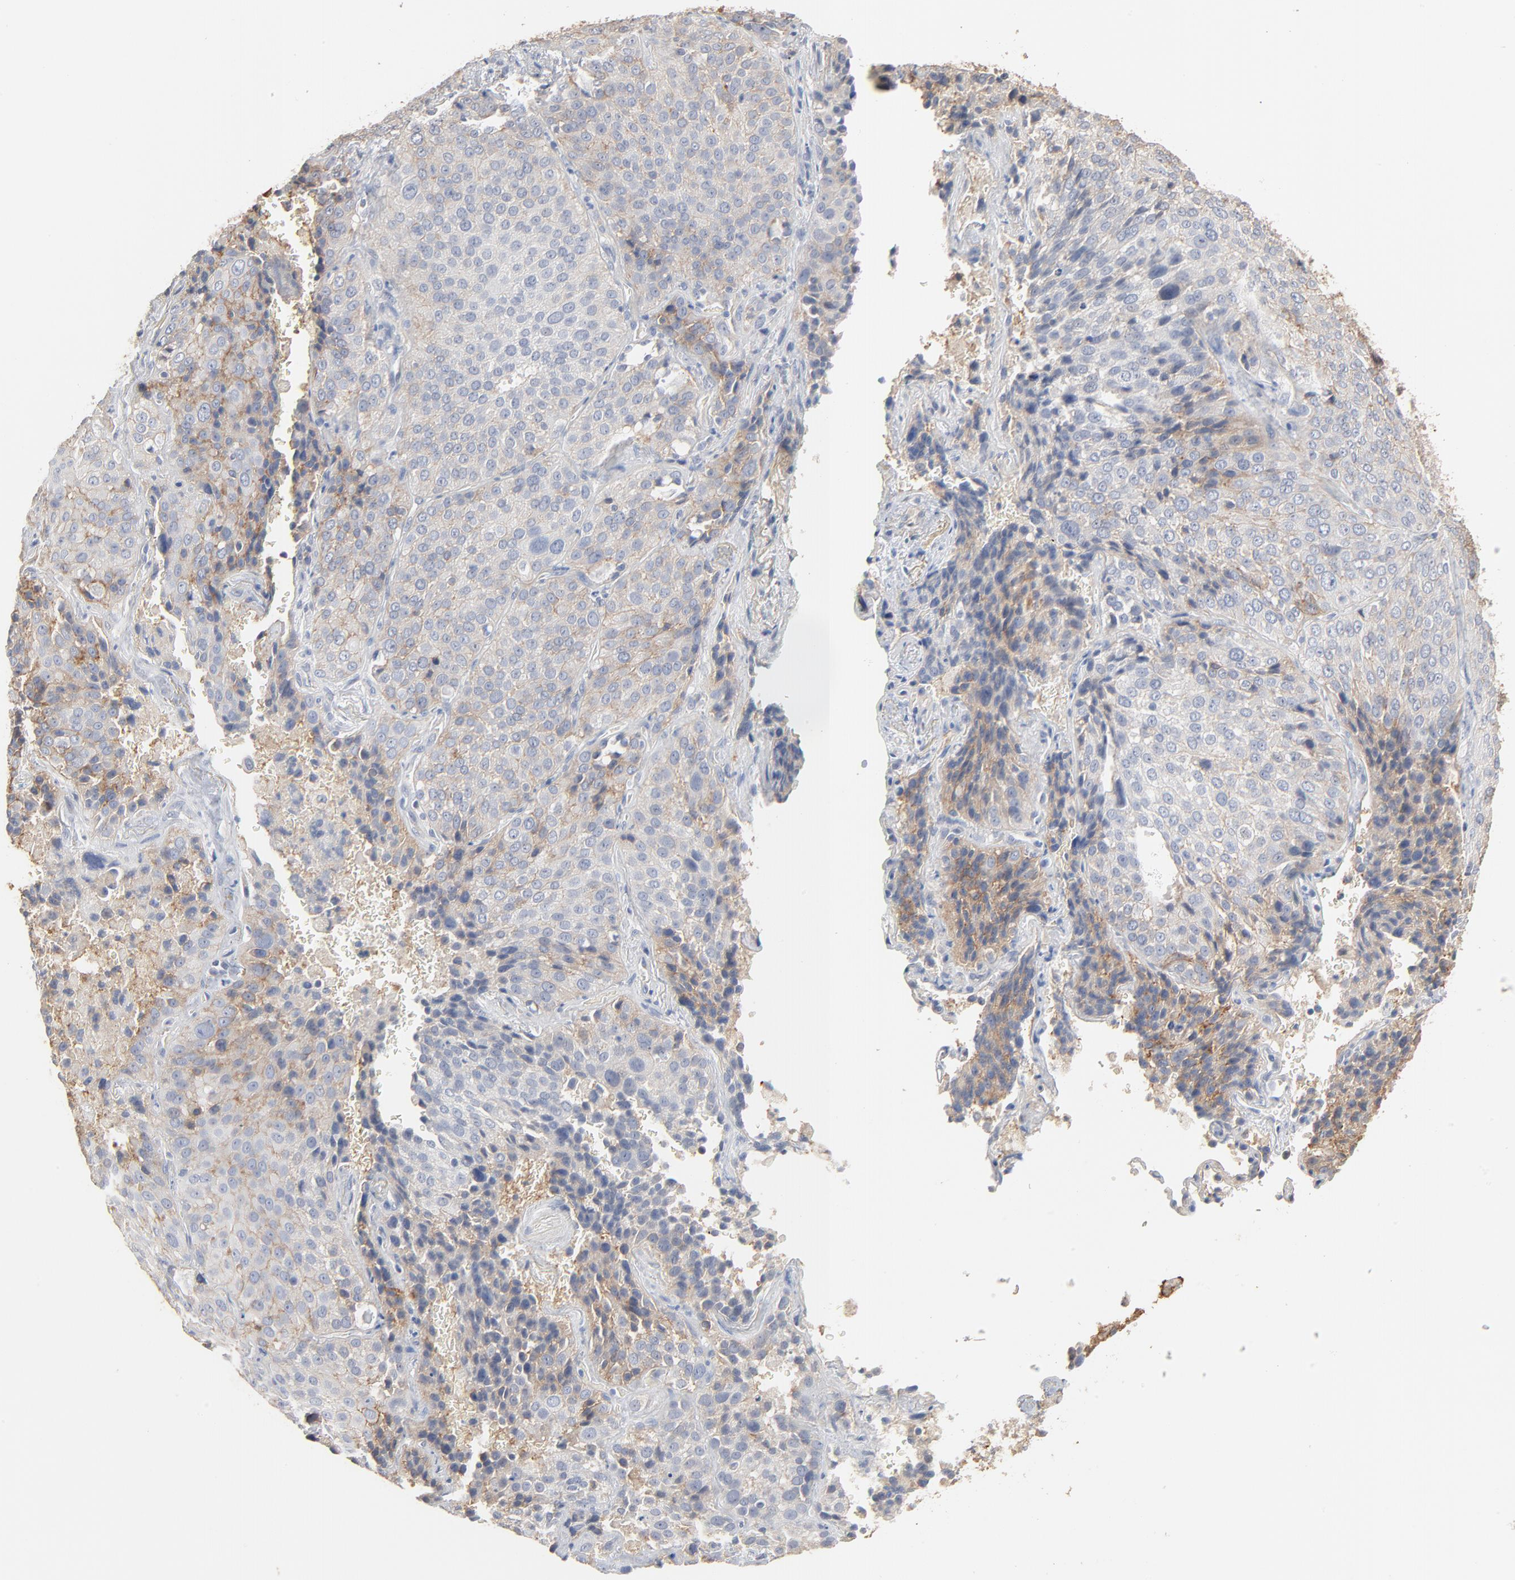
{"staining": {"intensity": "weak", "quantity": "<25%", "location": "cytoplasmic/membranous"}, "tissue": "lung cancer", "cell_type": "Tumor cells", "image_type": "cancer", "snomed": [{"axis": "morphology", "description": "Squamous cell carcinoma, NOS"}, {"axis": "topography", "description": "Lung"}], "caption": "Immunohistochemical staining of human lung cancer displays no significant staining in tumor cells.", "gene": "EPCAM", "patient": {"sex": "male", "age": 54}}